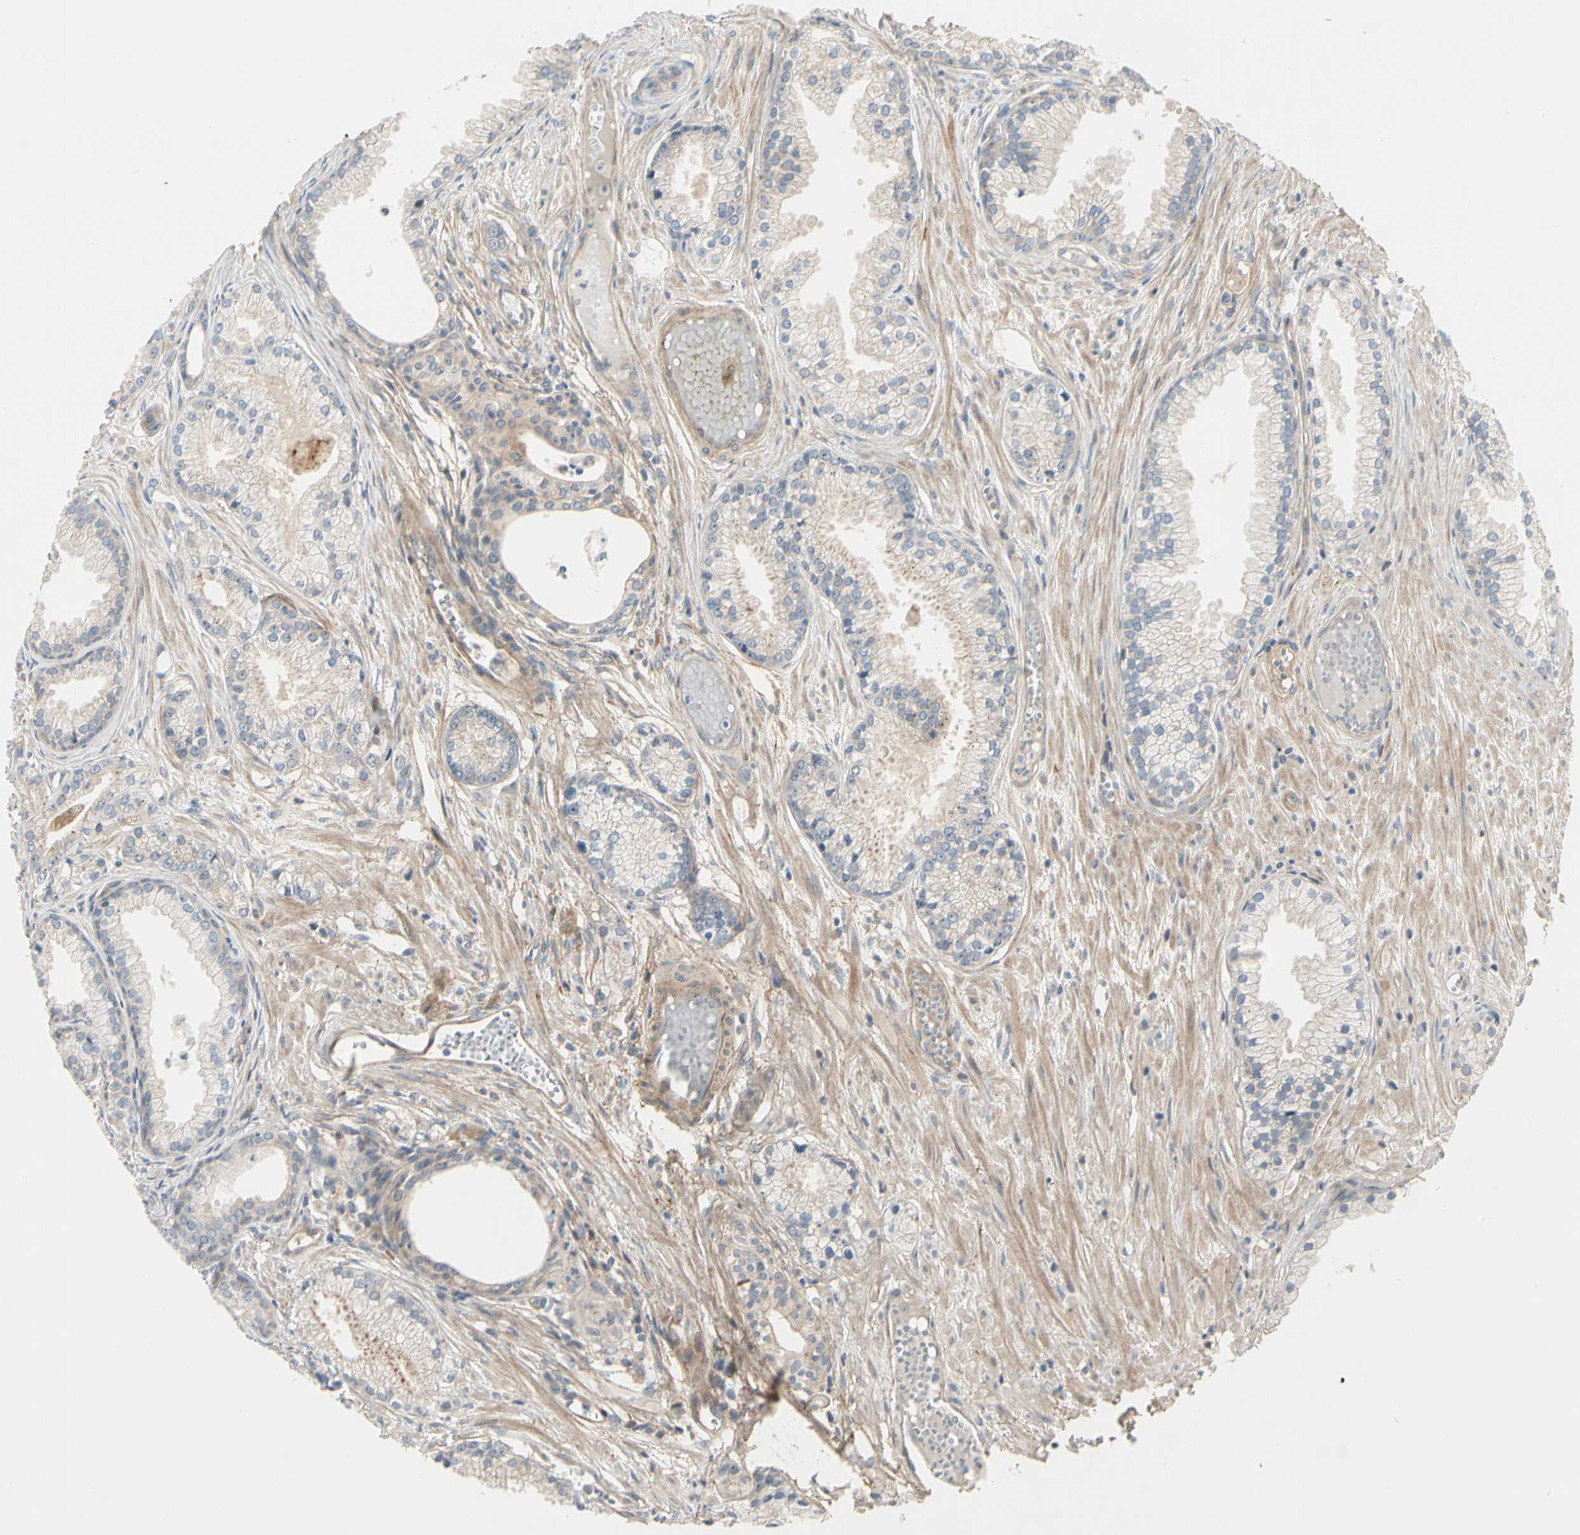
{"staining": {"intensity": "weak", "quantity": ">75%", "location": "cytoplasmic/membranous"}, "tissue": "prostate cancer", "cell_type": "Tumor cells", "image_type": "cancer", "snomed": [{"axis": "morphology", "description": "Adenocarcinoma, Low grade"}, {"axis": "topography", "description": "Prostate"}], "caption": "This histopathology image shows IHC staining of prostate cancer (low-grade adenocarcinoma), with low weak cytoplasmic/membranous staining in about >75% of tumor cells.", "gene": "F2R", "patient": {"sex": "male", "age": 72}}